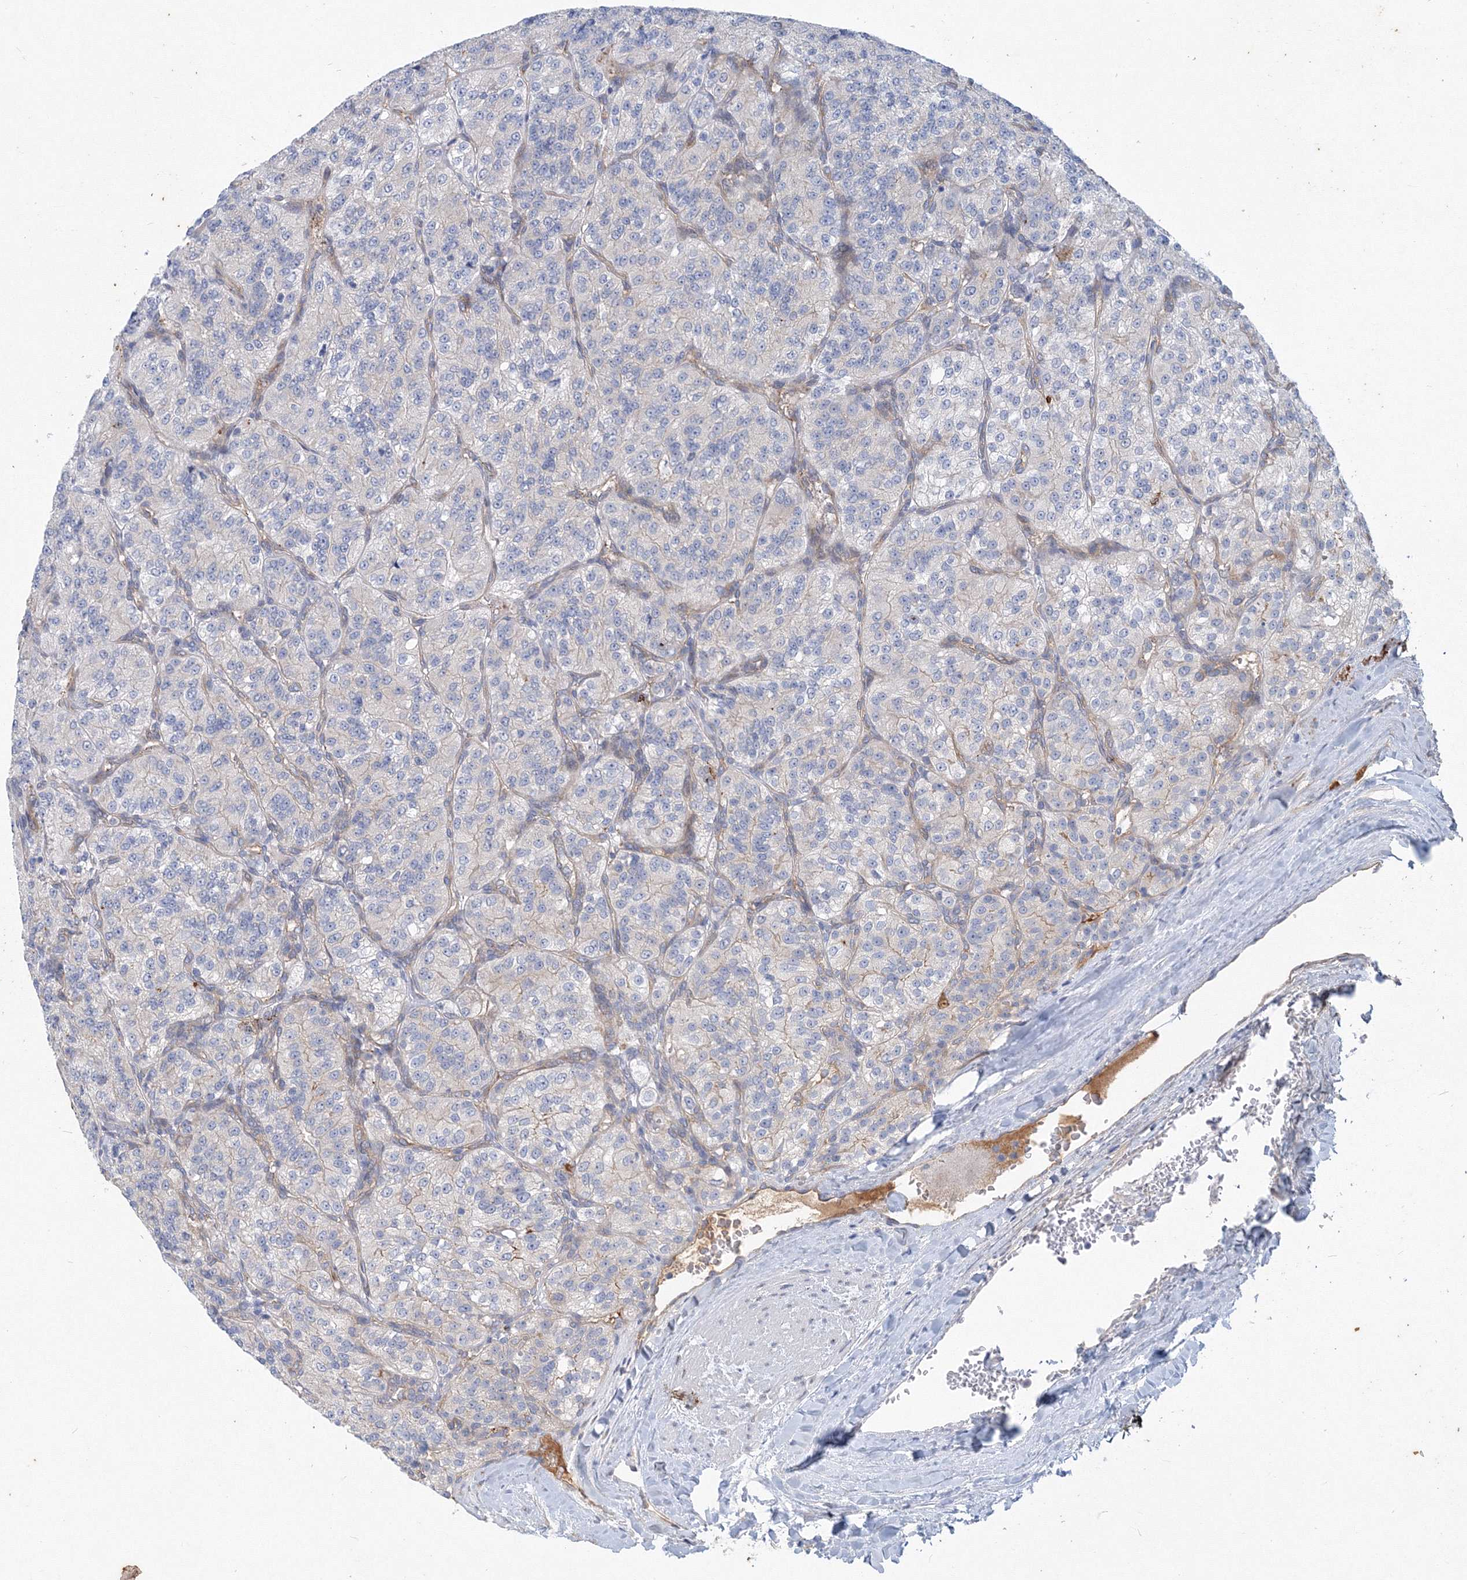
{"staining": {"intensity": "negative", "quantity": "none", "location": "none"}, "tissue": "renal cancer", "cell_type": "Tumor cells", "image_type": "cancer", "snomed": [{"axis": "morphology", "description": "Adenocarcinoma, NOS"}, {"axis": "topography", "description": "Kidney"}], "caption": "Tumor cells are negative for brown protein staining in renal cancer.", "gene": "TANC1", "patient": {"sex": "female", "age": 63}}